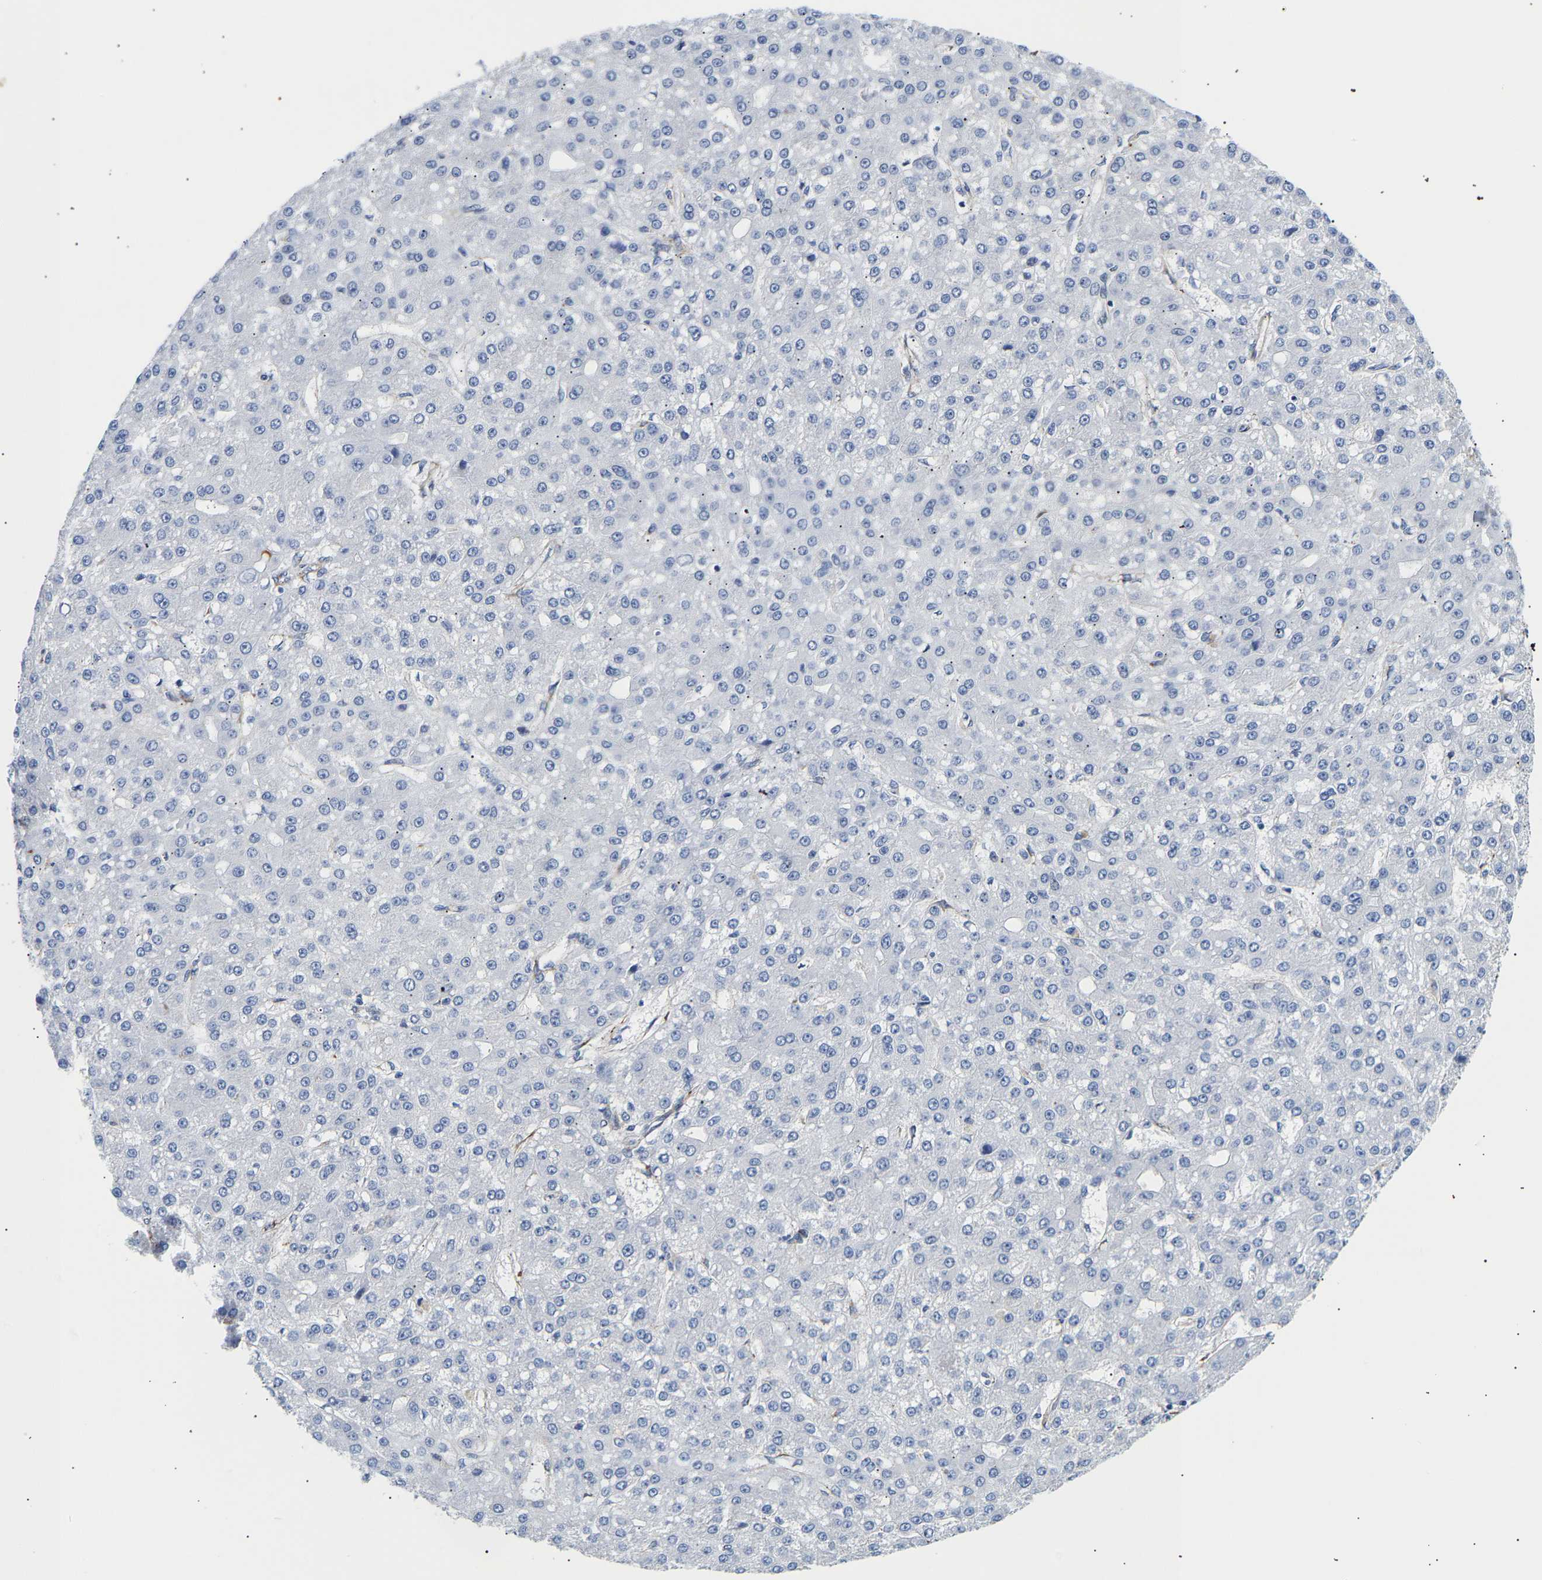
{"staining": {"intensity": "negative", "quantity": "none", "location": "none"}, "tissue": "liver cancer", "cell_type": "Tumor cells", "image_type": "cancer", "snomed": [{"axis": "morphology", "description": "Carcinoma, Hepatocellular, NOS"}, {"axis": "topography", "description": "Liver"}], "caption": "This is a histopathology image of IHC staining of liver cancer, which shows no staining in tumor cells.", "gene": "IGFBP7", "patient": {"sex": "male", "age": 67}}